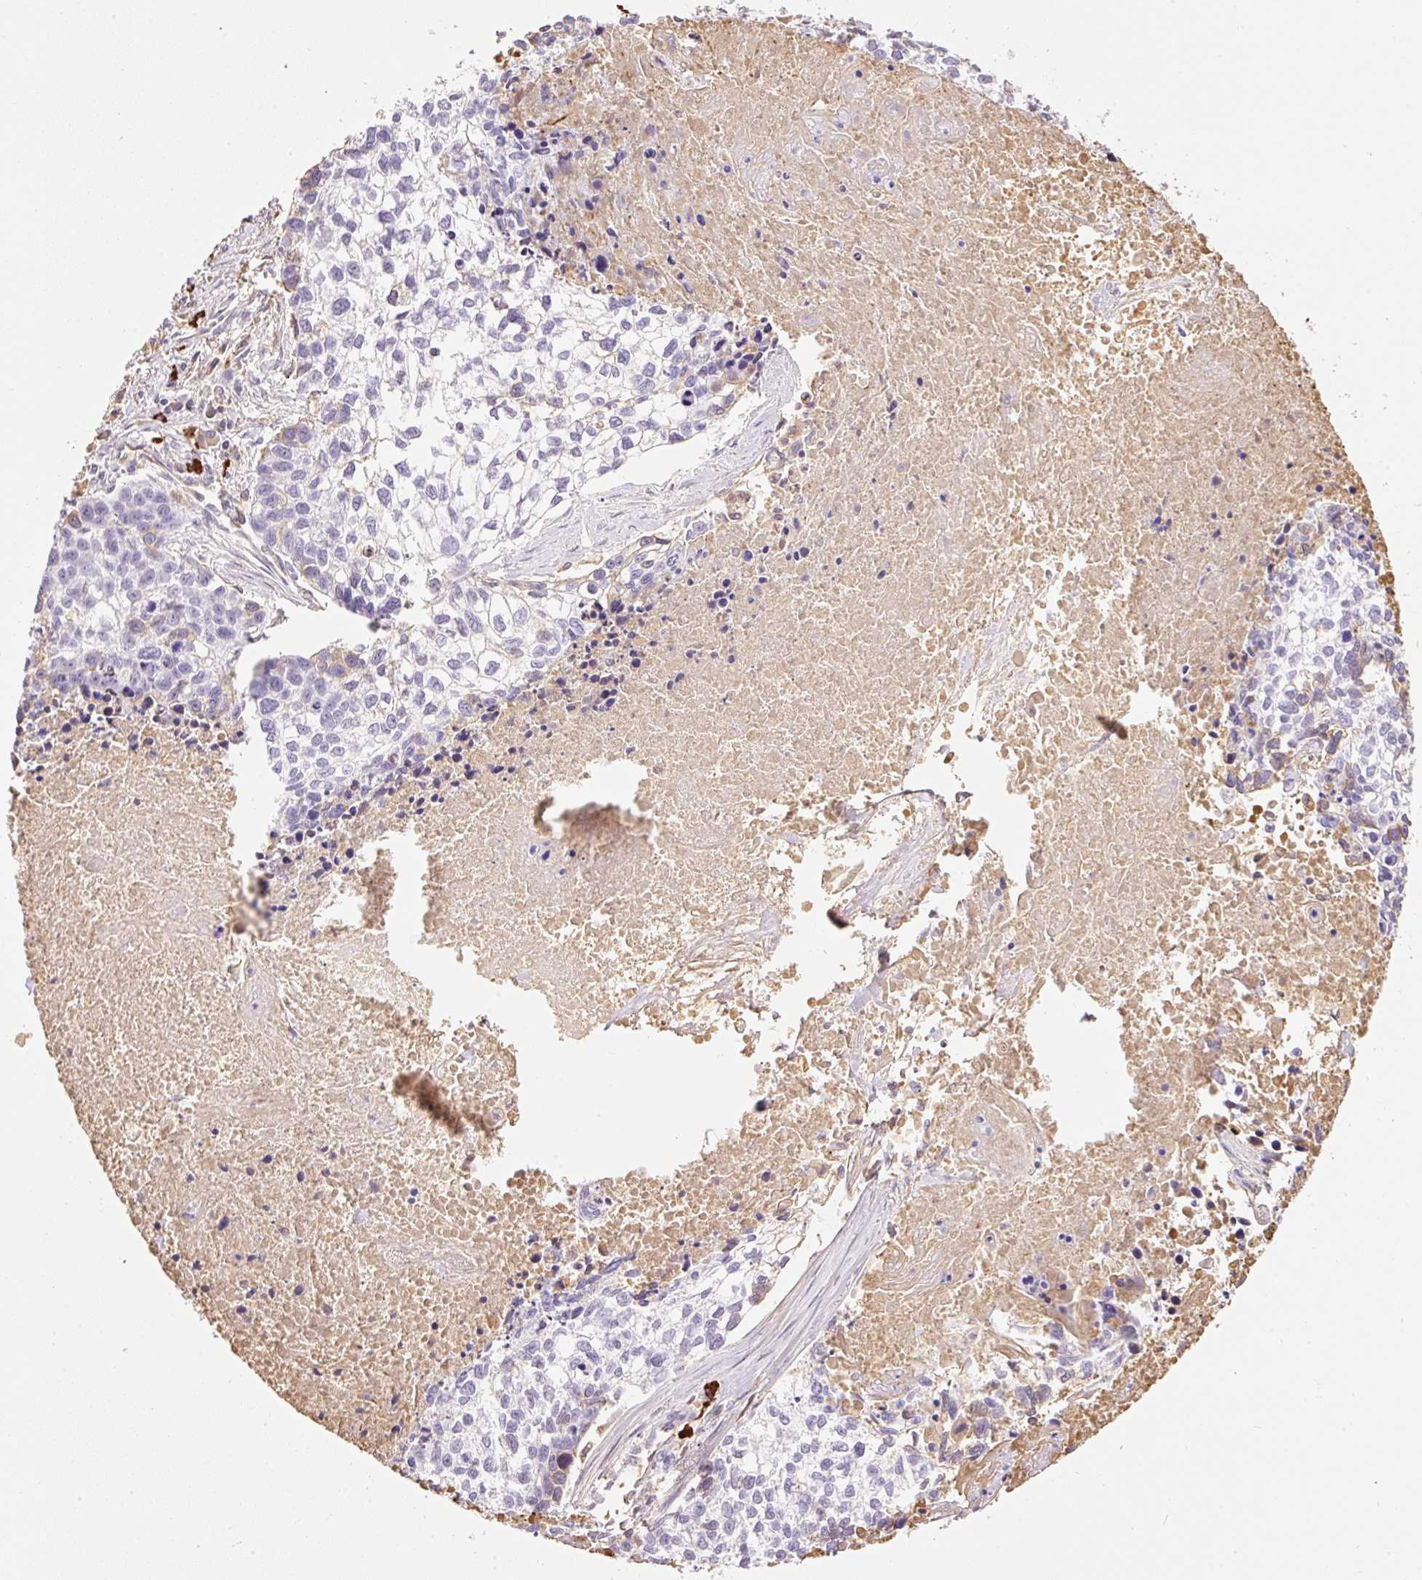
{"staining": {"intensity": "weak", "quantity": "<25%", "location": "cytoplasmic/membranous"}, "tissue": "lung cancer", "cell_type": "Tumor cells", "image_type": "cancer", "snomed": [{"axis": "morphology", "description": "Squamous cell carcinoma, NOS"}, {"axis": "topography", "description": "Lung"}], "caption": "Tumor cells are negative for protein expression in human lung squamous cell carcinoma. (DAB (3,3'-diaminobenzidine) IHC visualized using brightfield microscopy, high magnification).", "gene": "PRPF38B", "patient": {"sex": "male", "age": 74}}